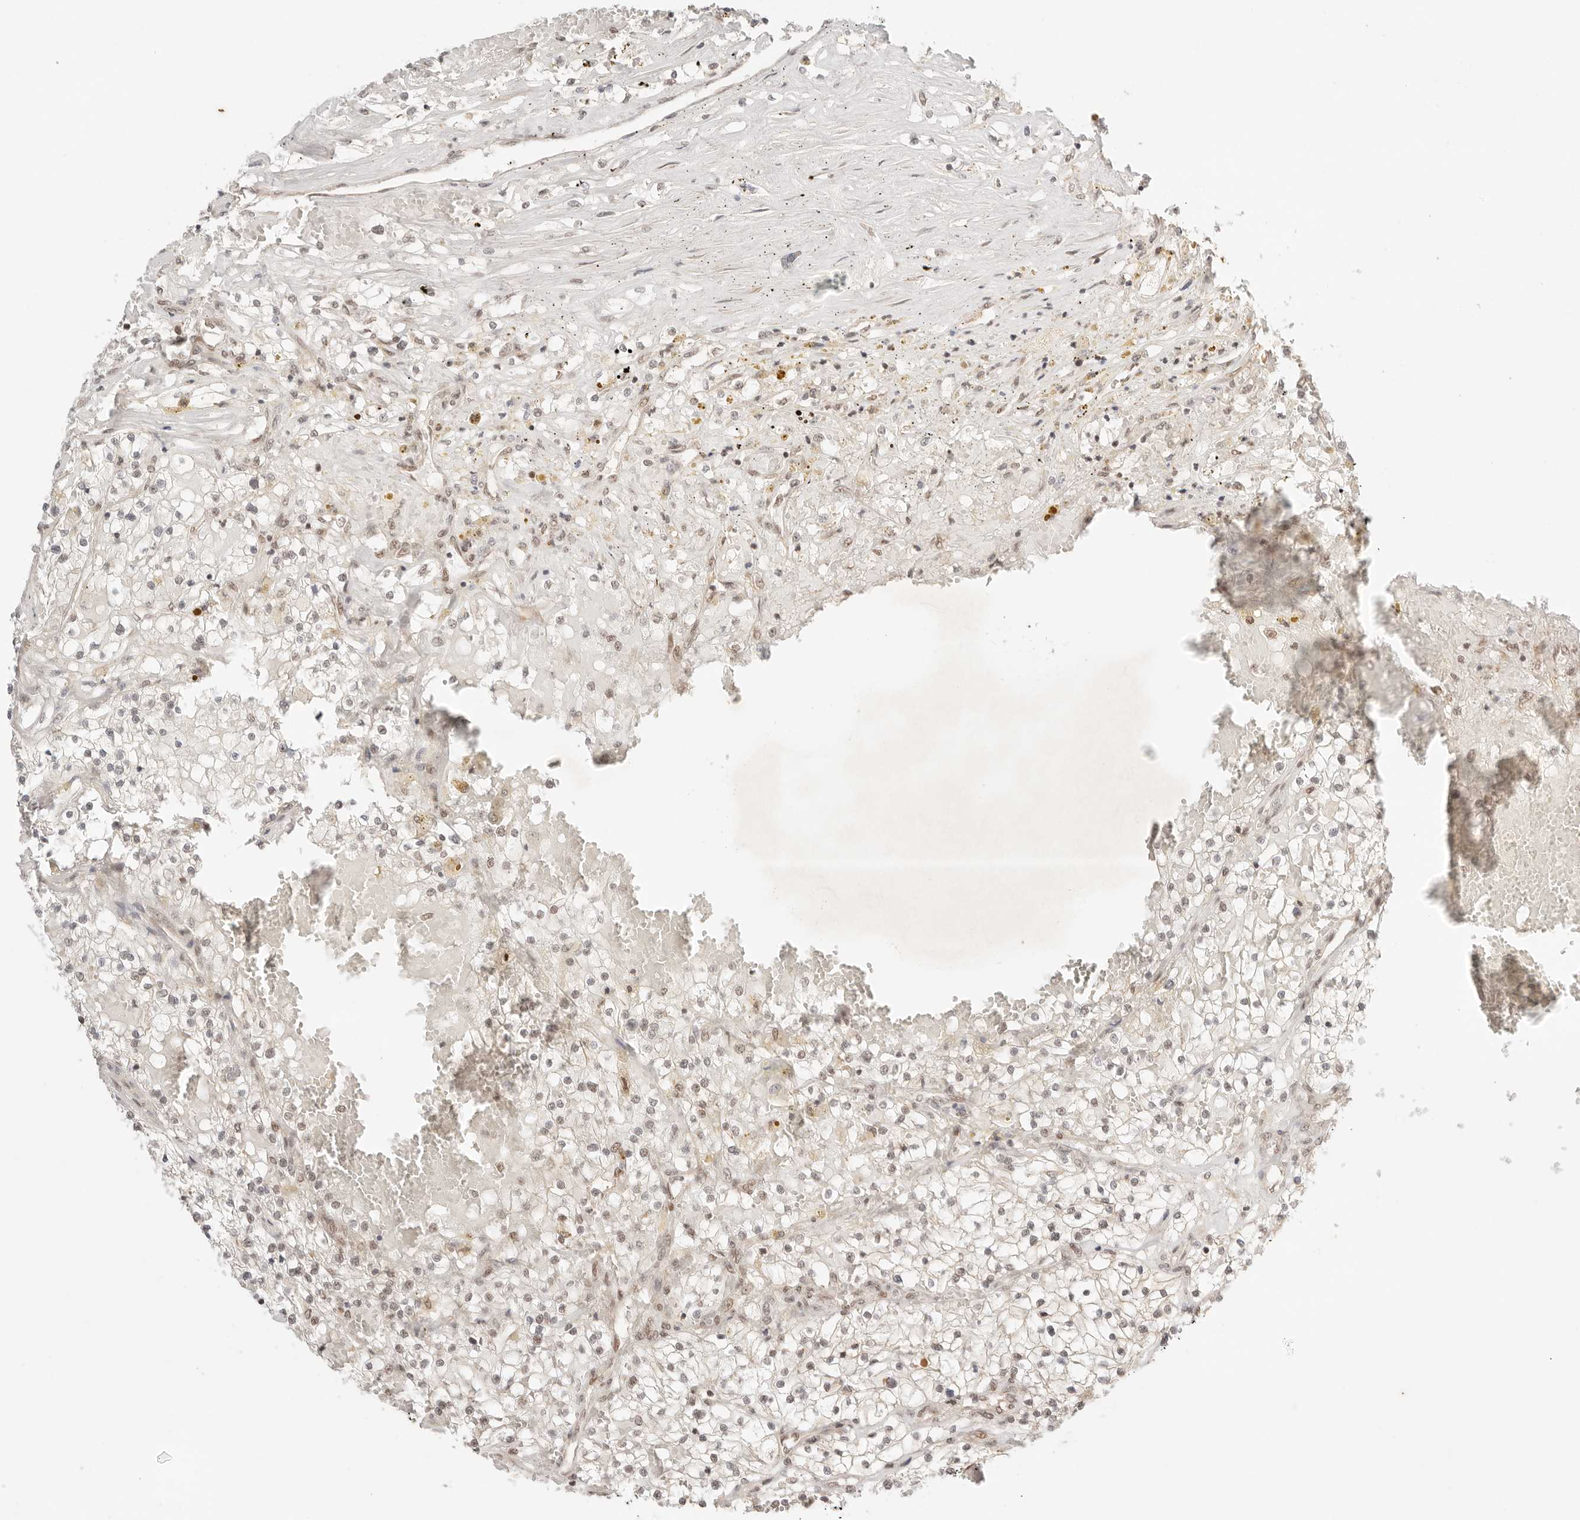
{"staining": {"intensity": "weak", "quantity": "<25%", "location": "nuclear"}, "tissue": "renal cancer", "cell_type": "Tumor cells", "image_type": "cancer", "snomed": [{"axis": "morphology", "description": "Normal tissue, NOS"}, {"axis": "morphology", "description": "Adenocarcinoma, NOS"}, {"axis": "topography", "description": "Kidney"}], "caption": "Renal cancer stained for a protein using immunohistochemistry (IHC) exhibits no expression tumor cells.", "gene": "GTF2E2", "patient": {"sex": "male", "age": 68}}